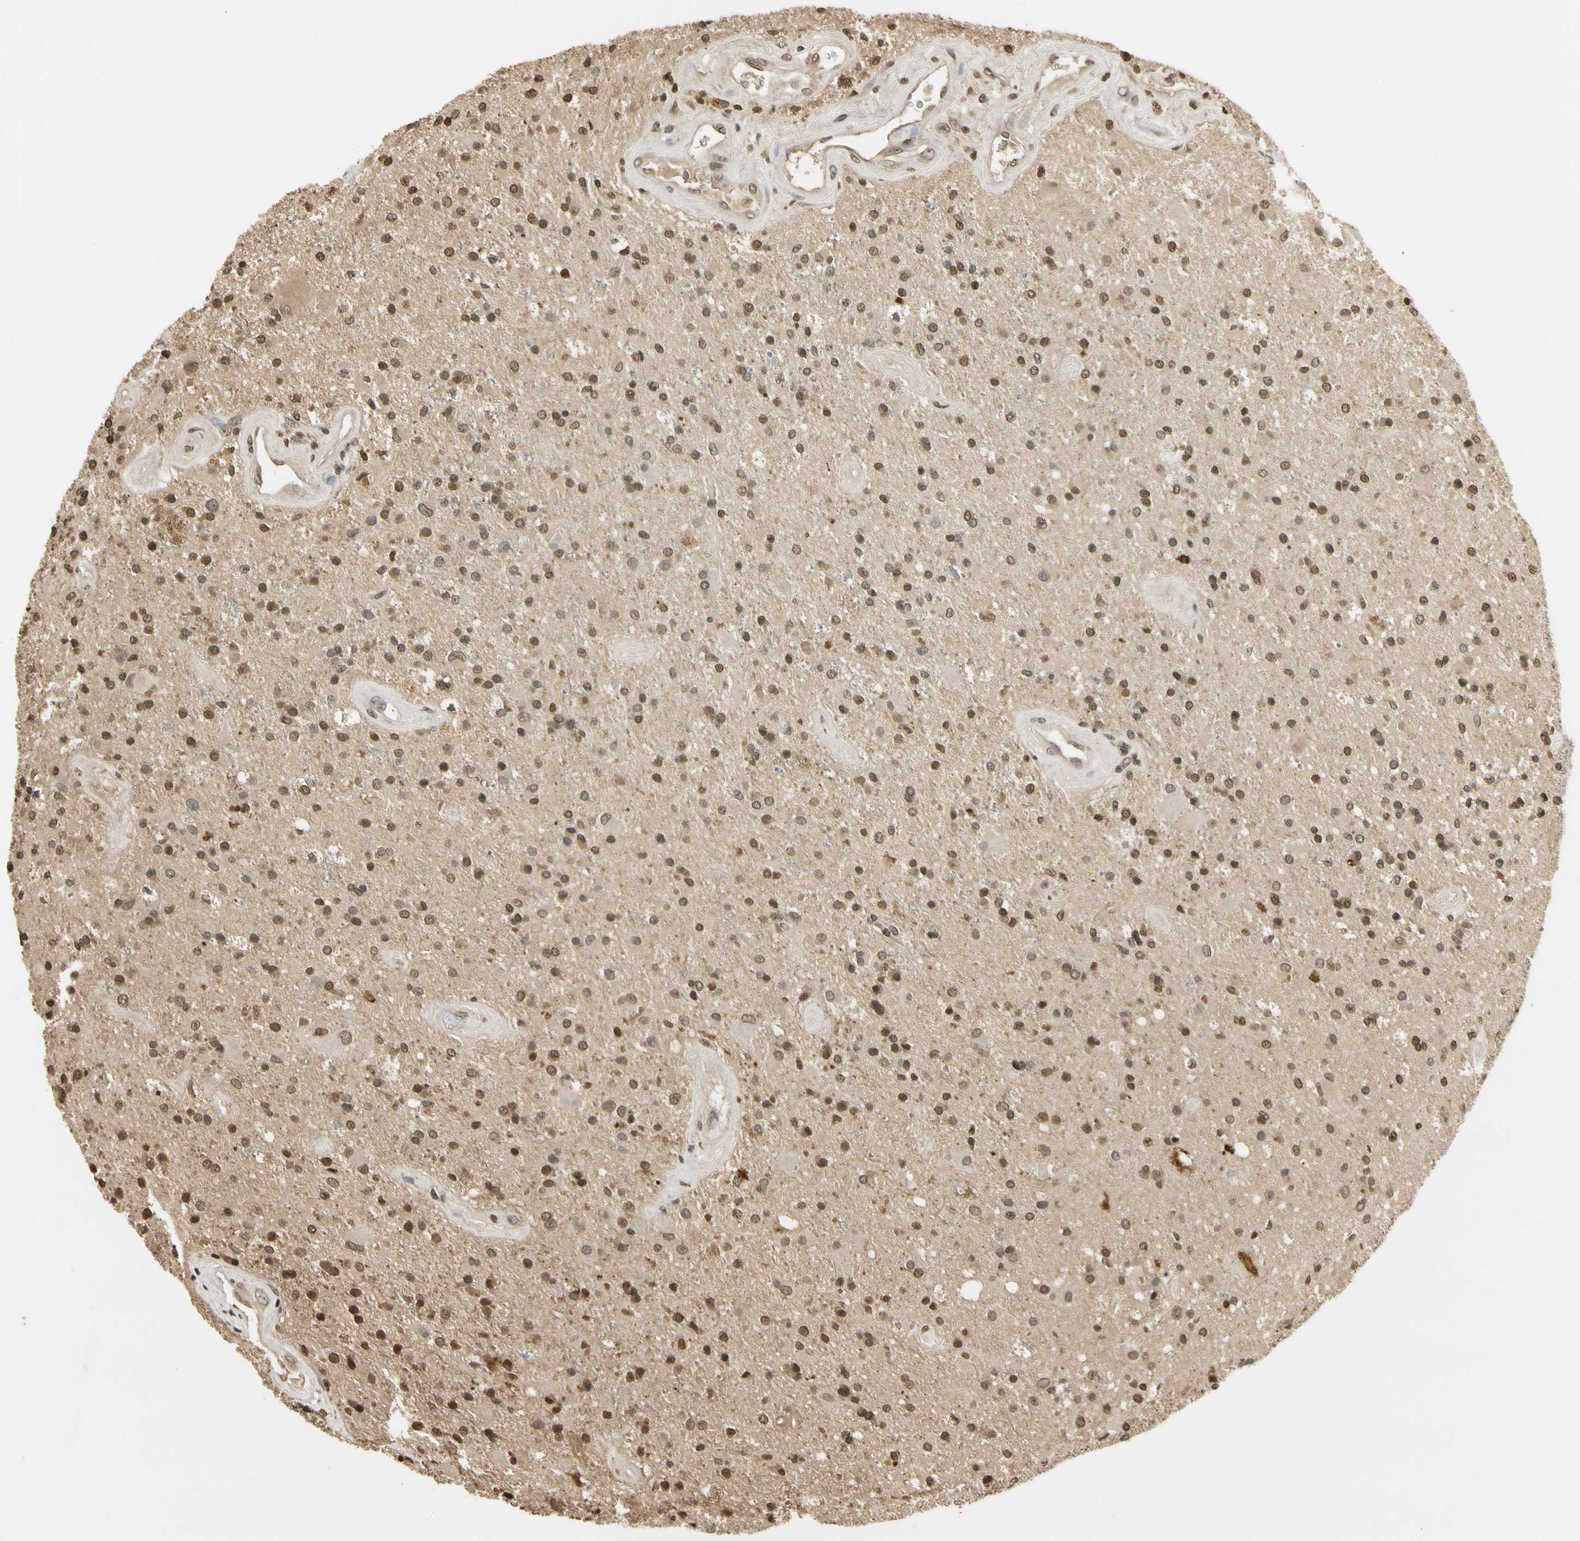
{"staining": {"intensity": "moderate", "quantity": ">75%", "location": "cytoplasmic/membranous,nuclear"}, "tissue": "glioma", "cell_type": "Tumor cells", "image_type": "cancer", "snomed": [{"axis": "morphology", "description": "Glioma, malignant, Low grade"}, {"axis": "topography", "description": "Brain"}], "caption": "The photomicrograph reveals staining of malignant glioma (low-grade), revealing moderate cytoplasmic/membranous and nuclear protein expression (brown color) within tumor cells.", "gene": "SOD1", "patient": {"sex": "male", "age": 58}}